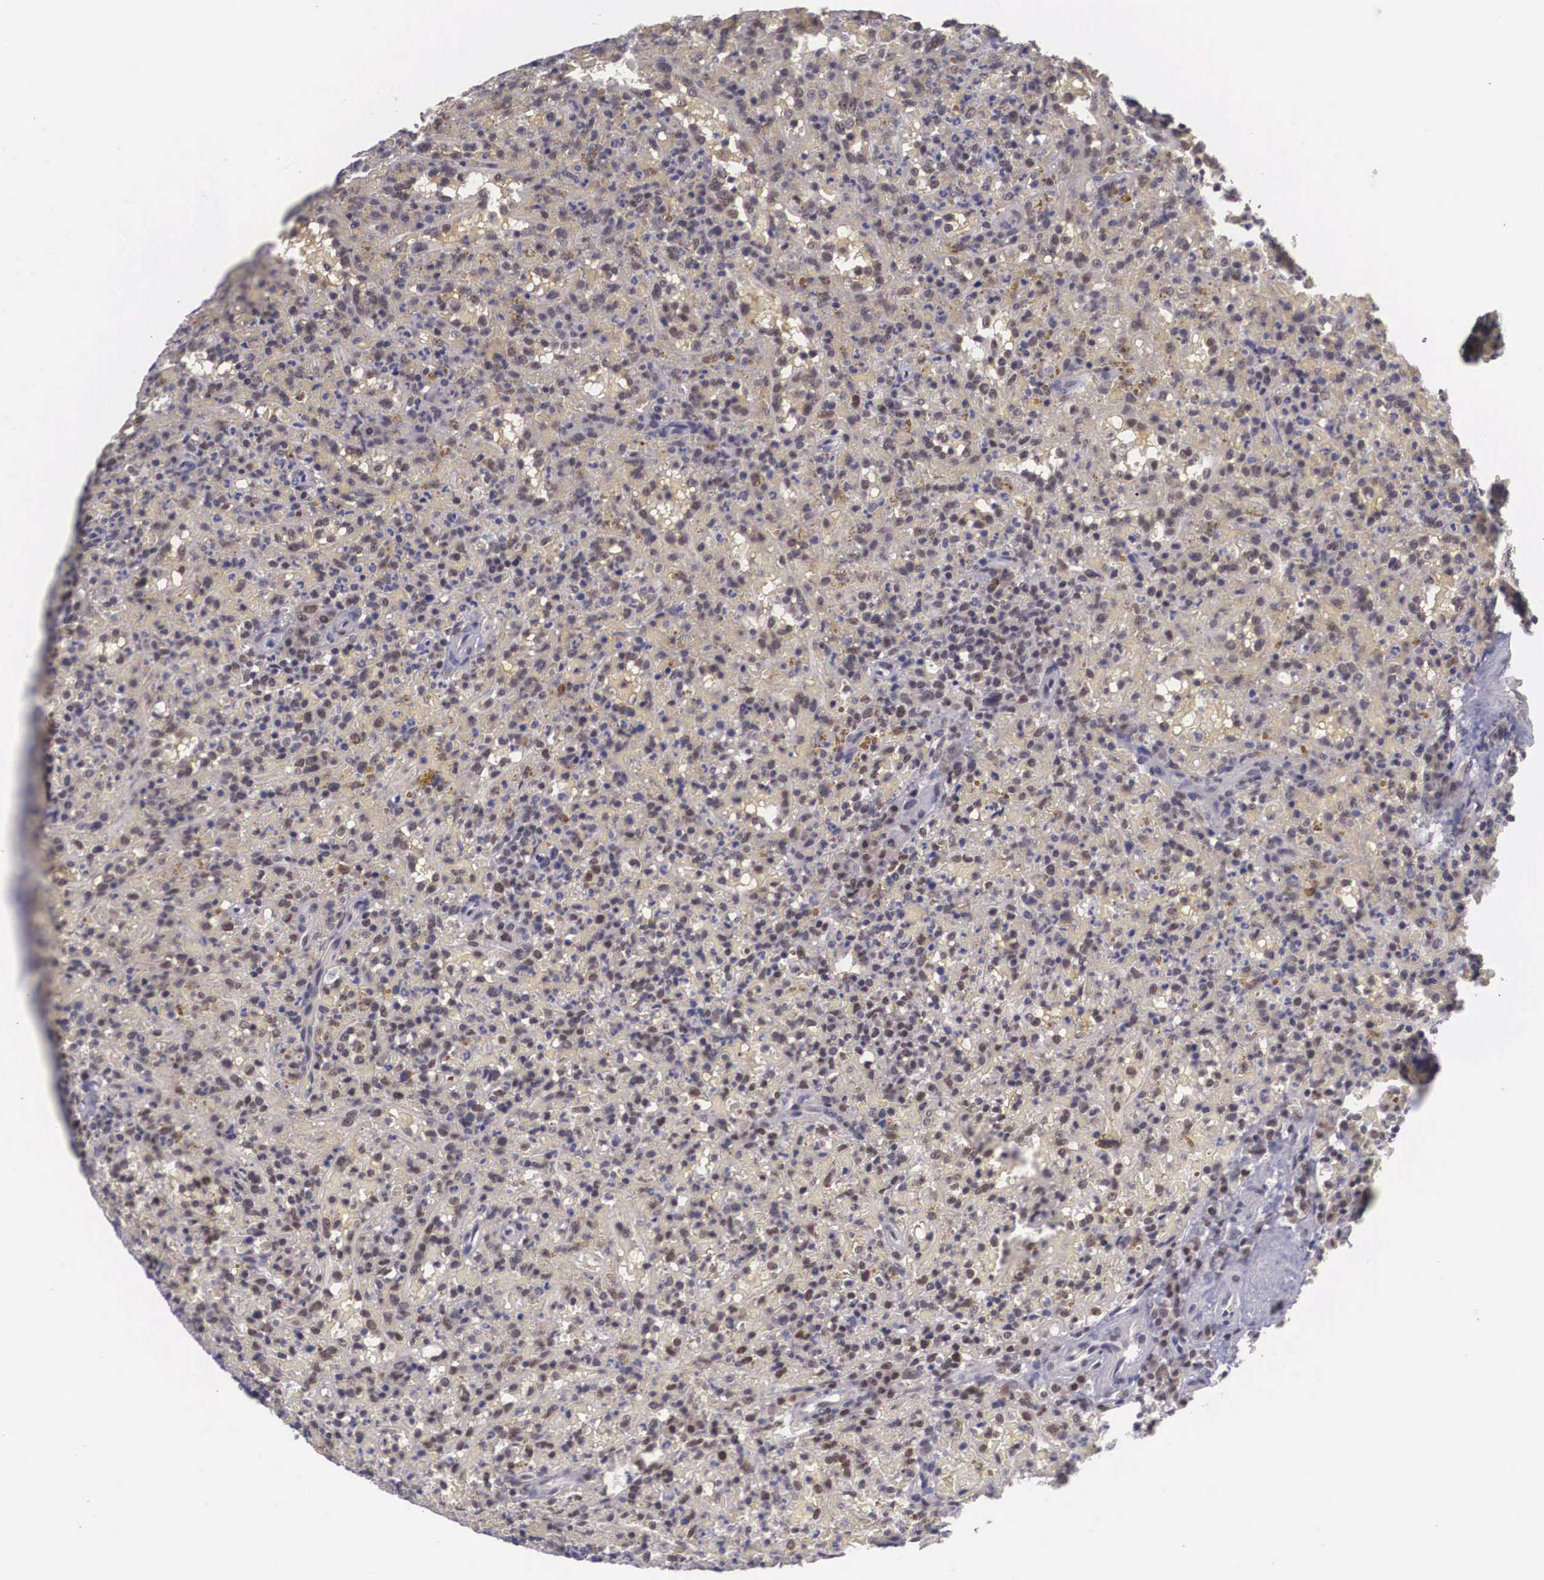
{"staining": {"intensity": "negative", "quantity": "none", "location": "none"}, "tissue": "lymphoma", "cell_type": "Tumor cells", "image_type": "cancer", "snomed": [{"axis": "morphology", "description": "Malignant lymphoma, non-Hodgkin's type, High grade"}, {"axis": "topography", "description": "Spleen"}, {"axis": "topography", "description": "Lymph node"}], "caption": "Immunohistochemistry (IHC) of lymphoma shows no positivity in tumor cells.", "gene": "ZNF275", "patient": {"sex": "female", "age": 70}}